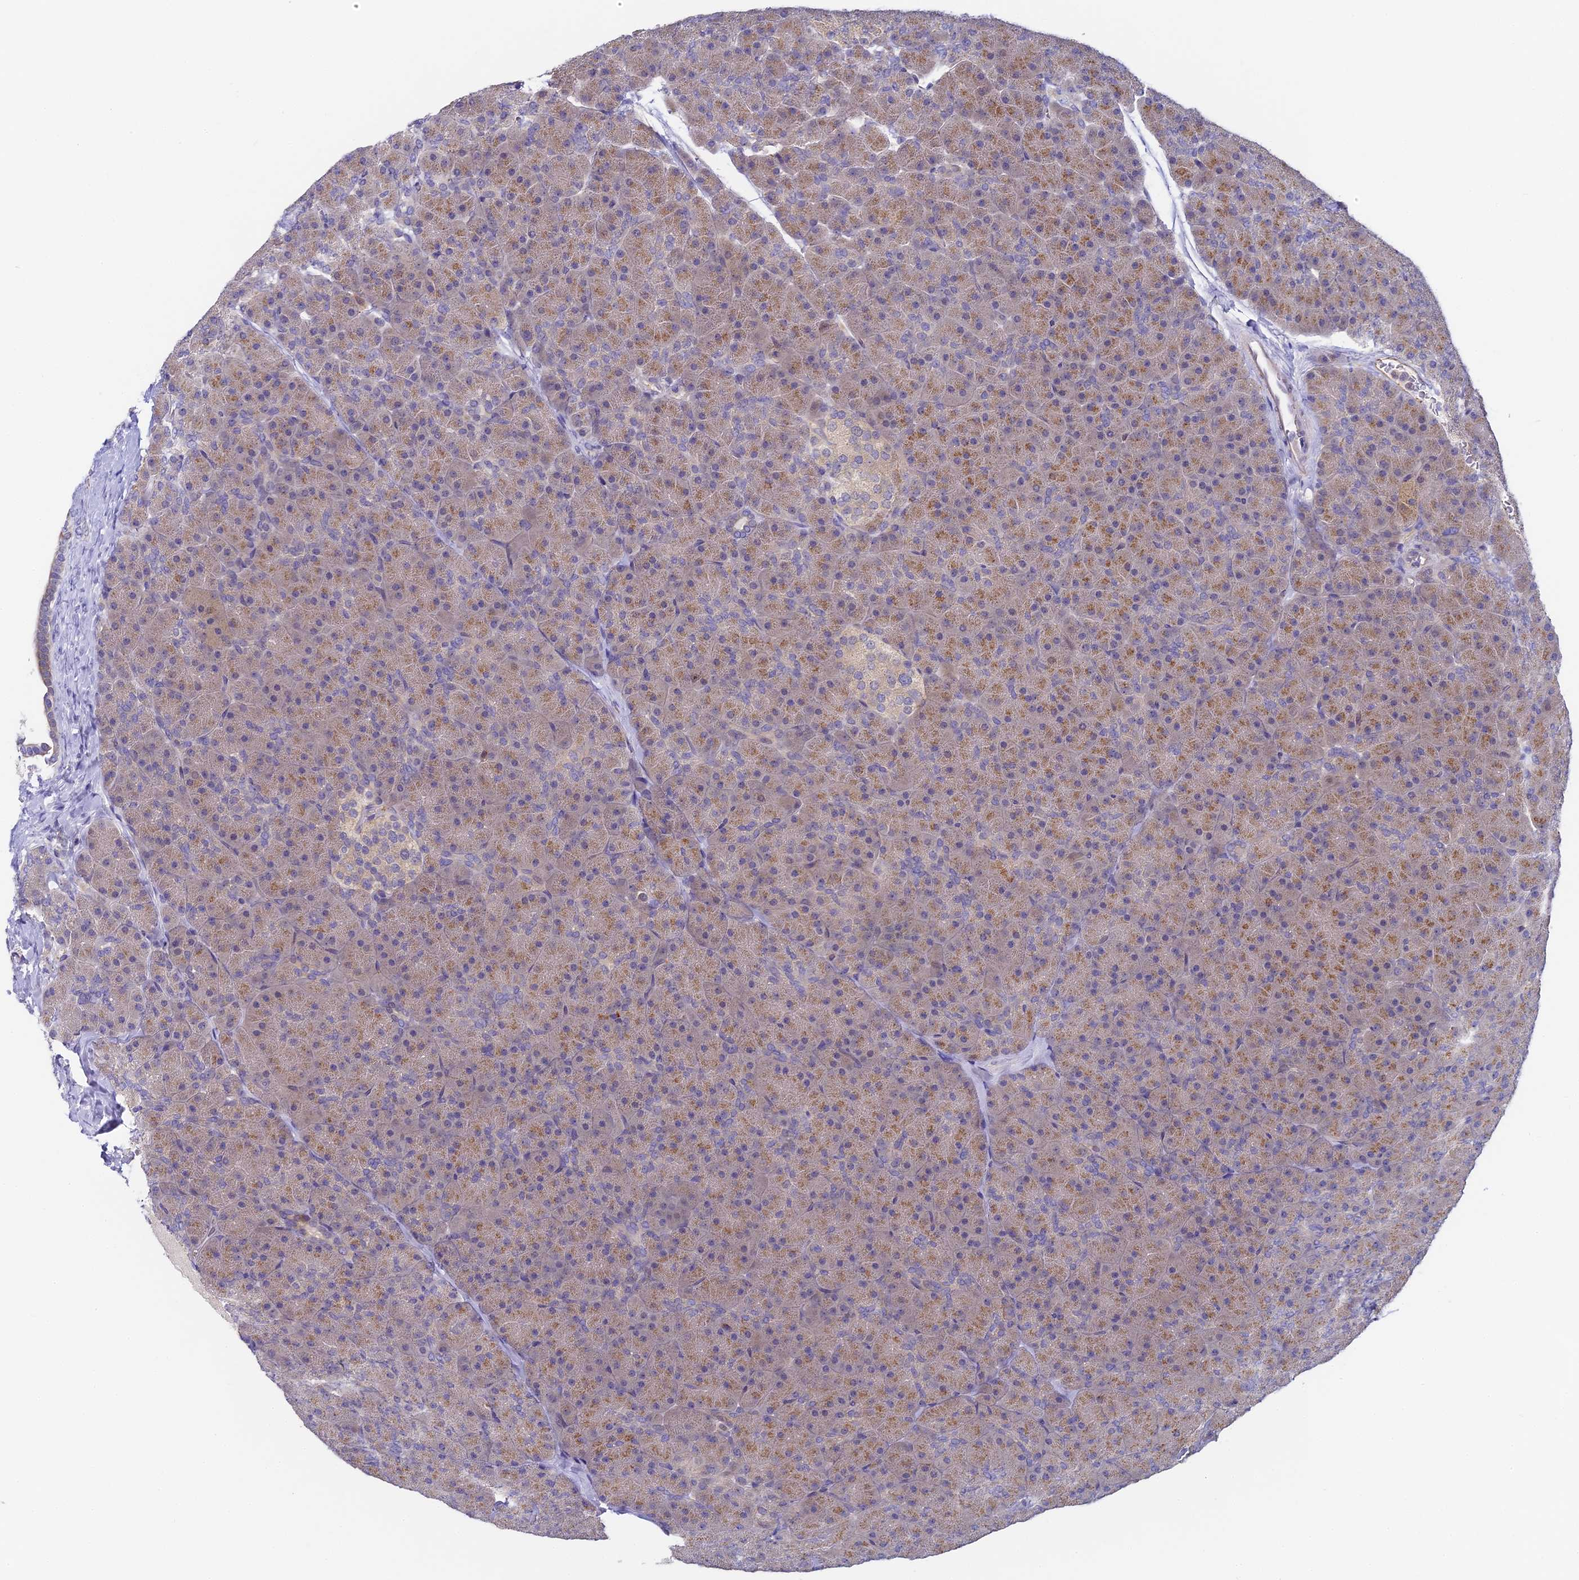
{"staining": {"intensity": "moderate", "quantity": "25%-75%", "location": "cytoplasmic/membranous"}, "tissue": "pancreas", "cell_type": "Exocrine glandular cells", "image_type": "normal", "snomed": [{"axis": "morphology", "description": "Normal tissue, NOS"}, {"axis": "topography", "description": "Pancreas"}], "caption": "Protein positivity by IHC shows moderate cytoplasmic/membranous positivity in about 25%-75% of exocrine glandular cells in benign pancreas. (brown staining indicates protein expression, while blue staining denotes nuclei).", "gene": "DNAAF10", "patient": {"sex": "male", "age": 36}}